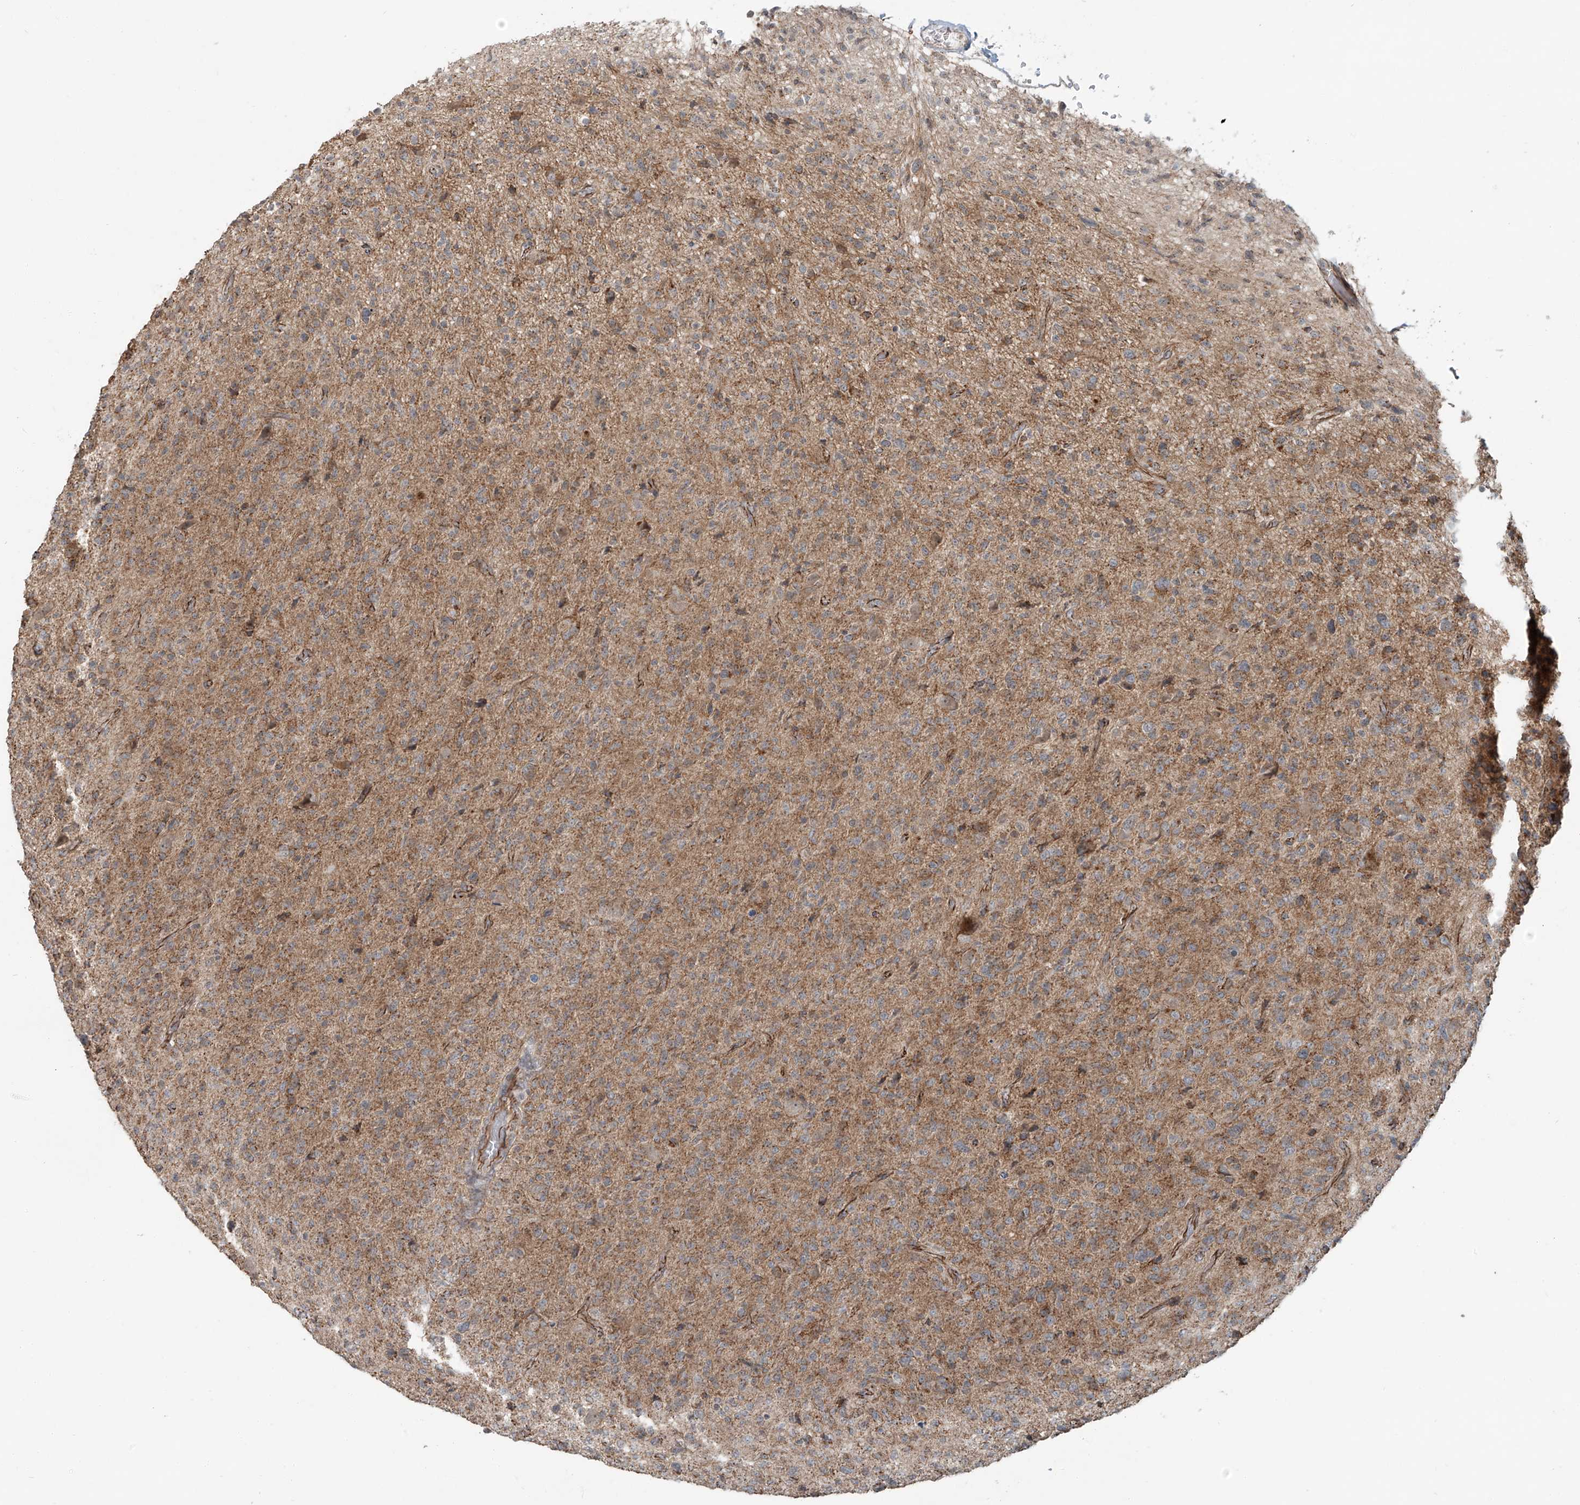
{"staining": {"intensity": "moderate", "quantity": ">75%", "location": "cytoplasmic/membranous"}, "tissue": "glioma", "cell_type": "Tumor cells", "image_type": "cancer", "snomed": [{"axis": "morphology", "description": "Glioma, malignant, High grade"}, {"axis": "topography", "description": "Brain"}], "caption": "Protein staining reveals moderate cytoplasmic/membranous positivity in approximately >75% of tumor cells in high-grade glioma (malignant).", "gene": "ZNF16", "patient": {"sex": "female", "age": 57}}